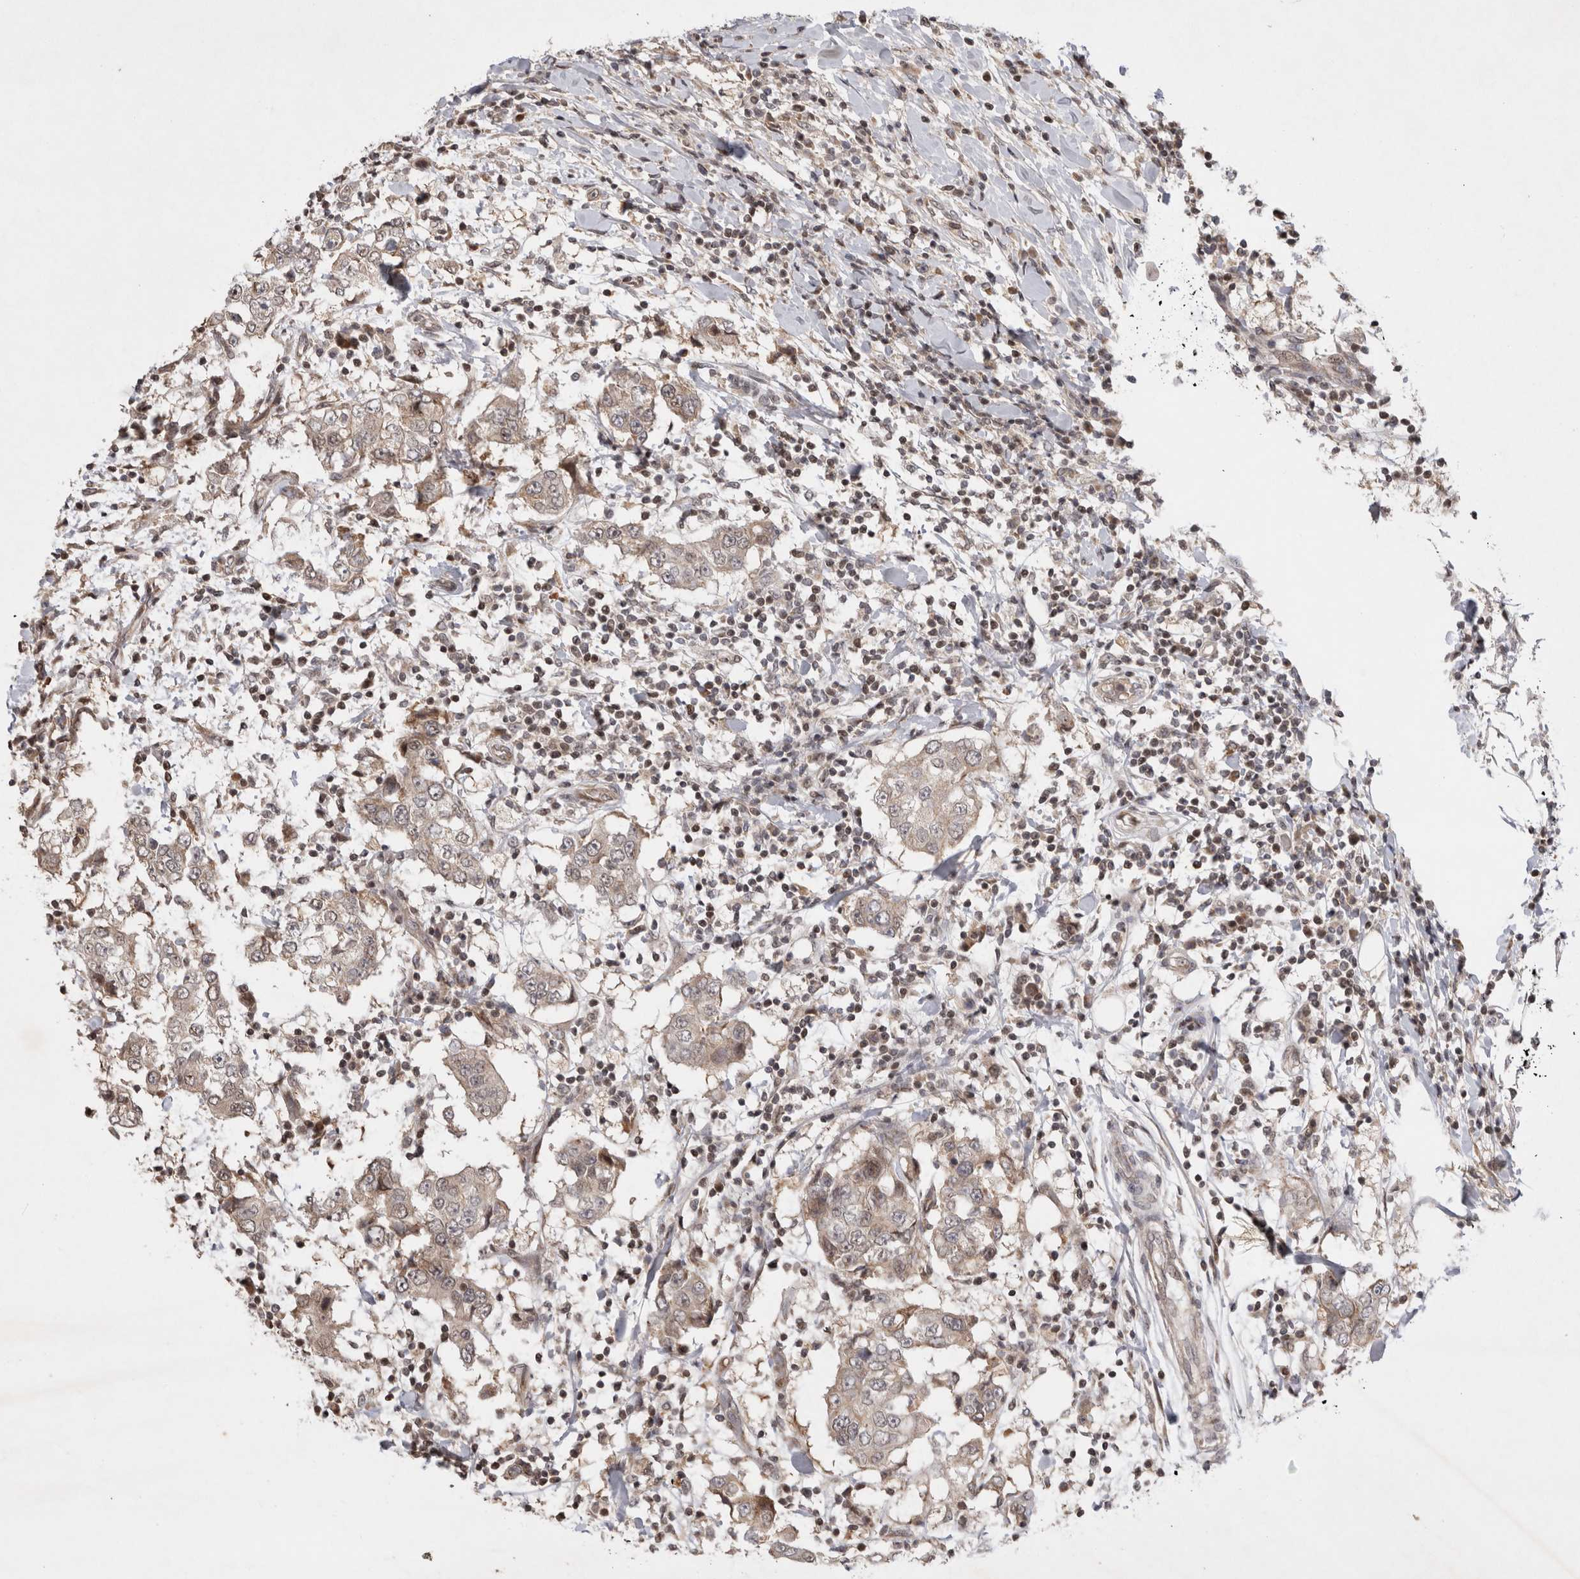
{"staining": {"intensity": "moderate", "quantity": ">75%", "location": "cytoplasmic/membranous"}, "tissue": "breast cancer", "cell_type": "Tumor cells", "image_type": "cancer", "snomed": [{"axis": "morphology", "description": "Duct carcinoma"}, {"axis": "topography", "description": "Breast"}], "caption": "Immunohistochemical staining of breast infiltrating ductal carcinoma exhibits medium levels of moderate cytoplasmic/membranous staining in about >75% of tumor cells.", "gene": "EIF2AK1", "patient": {"sex": "female", "age": 27}}